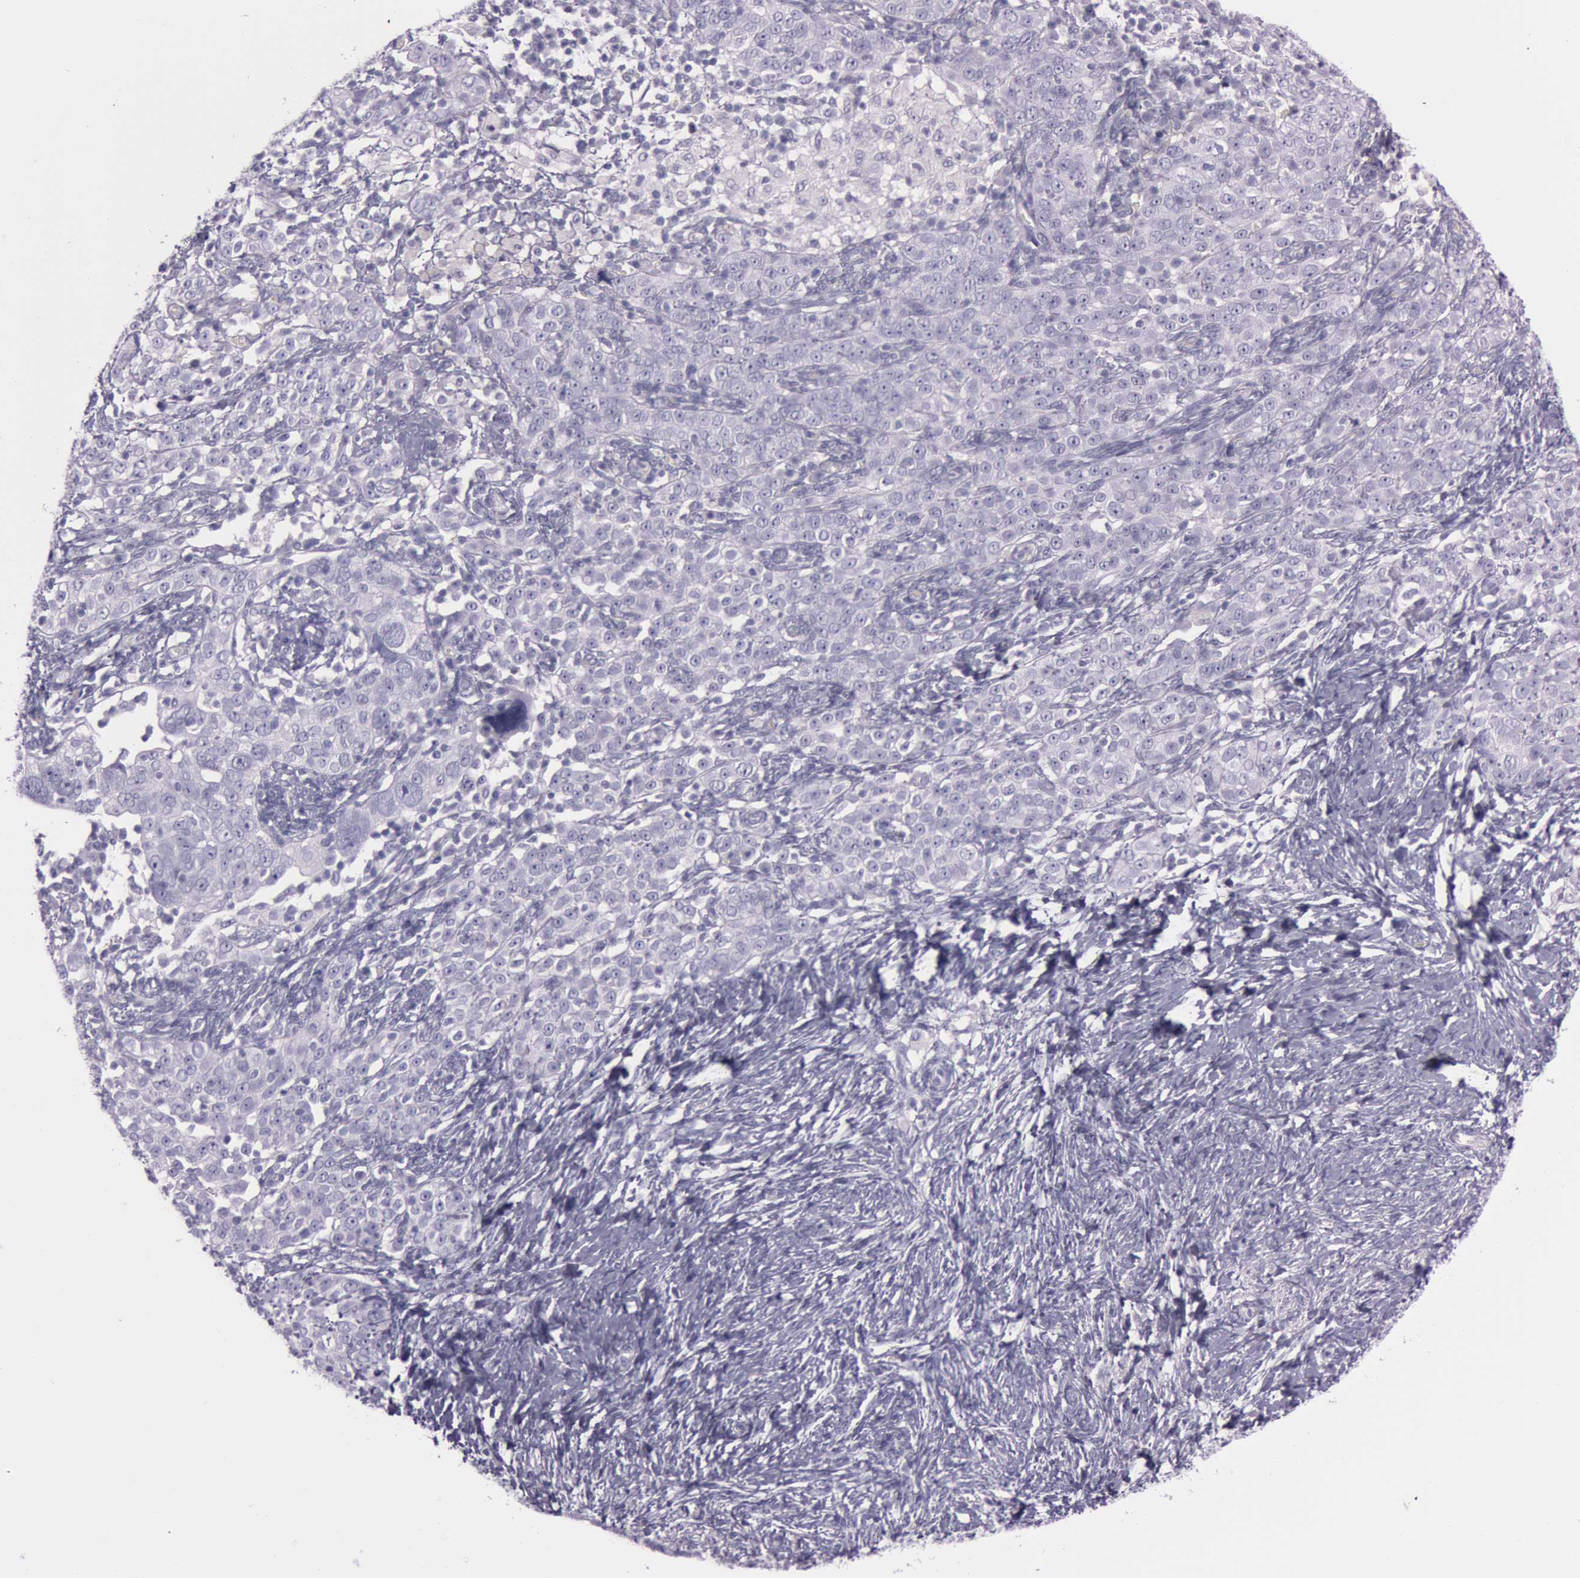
{"staining": {"intensity": "negative", "quantity": "none", "location": "none"}, "tissue": "ovarian cancer", "cell_type": "Tumor cells", "image_type": "cancer", "snomed": [{"axis": "morphology", "description": "Normal tissue, NOS"}, {"axis": "morphology", "description": "Cystadenocarcinoma, serous, NOS"}, {"axis": "topography", "description": "Ovary"}], "caption": "Immunohistochemistry histopathology image of human ovarian cancer stained for a protein (brown), which demonstrates no expression in tumor cells.", "gene": "S100A7", "patient": {"sex": "female", "age": 62}}